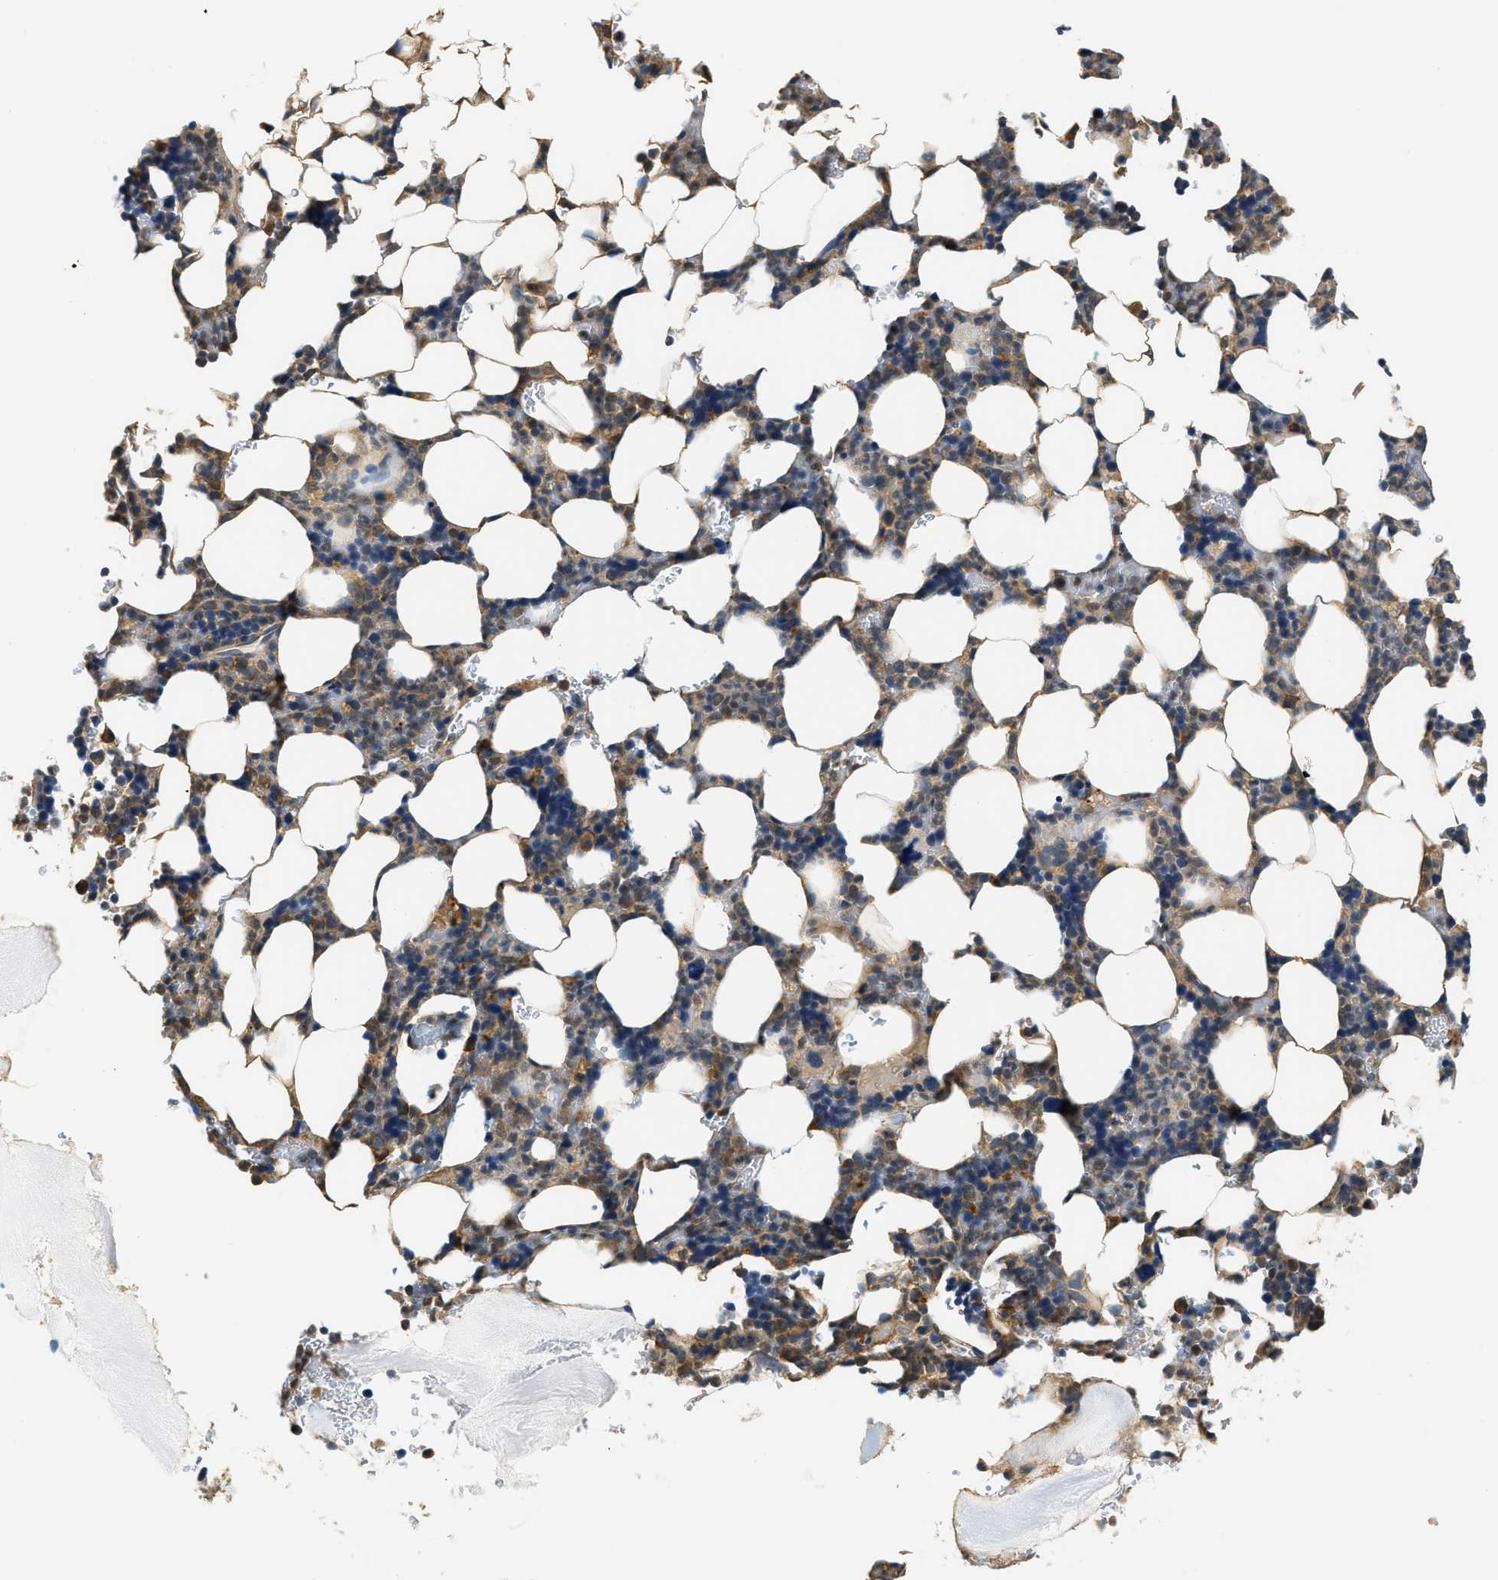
{"staining": {"intensity": "negative", "quantity": "none", "location": "none"}, "tissue": "bone marrow", "cell_type": "Hematopoietic cells", "image_type": "normal", "snomed": [{"axis": "morphology", "description": "Normal tissue, NOS"}, {"axis": "topography", "description": "Bone marrow"}], "caption": "DAB (3,3'-diaminobenzidine) immunohistochemical staining of benign human bone marrow shows no significant staining in hematopoietic cells.", "gene": "BCL7C", "patient": {"sex": "female", "age": 81}}